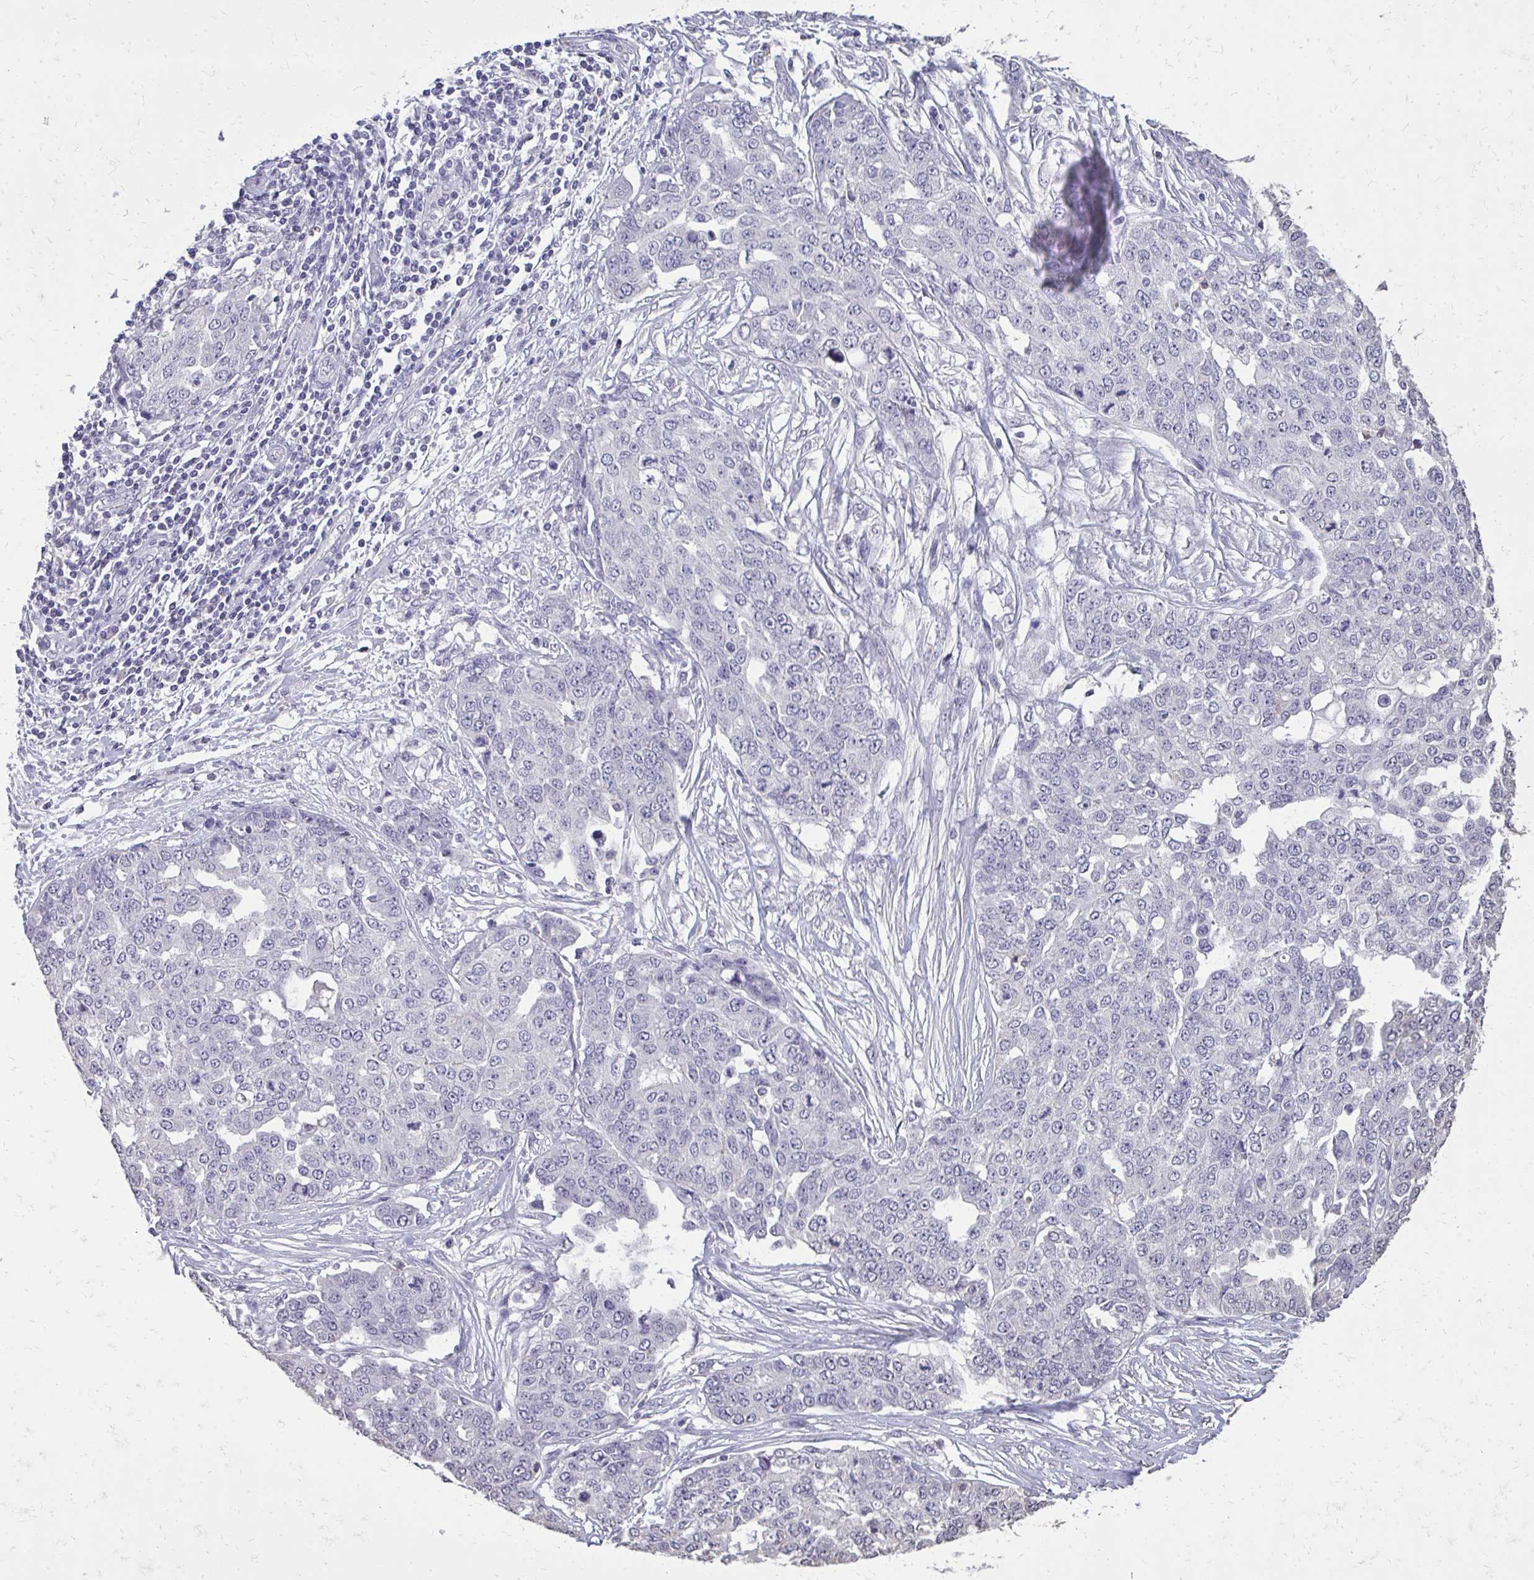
{"staining": {"intensity": "negative", "quantity": "none", "location": "none"}, "tissue": "ovarian cancer", "cell_type": "Tumor cells", "image_type": "cancer", "snomed": [{"axis": "morphology", "description": "Cystadenocarcinoma, serous, NOS"}, {"axis": "topography", "description": "Soft tissue"}, {"axis": "topography", "description": "Ovary"}], "caption": "Immunohistochemical staining of human ovarian cancer shows no significant staining in tumor cells.", "gene": "AKAP5", "patient": {"sex": "female", "age": 57}}